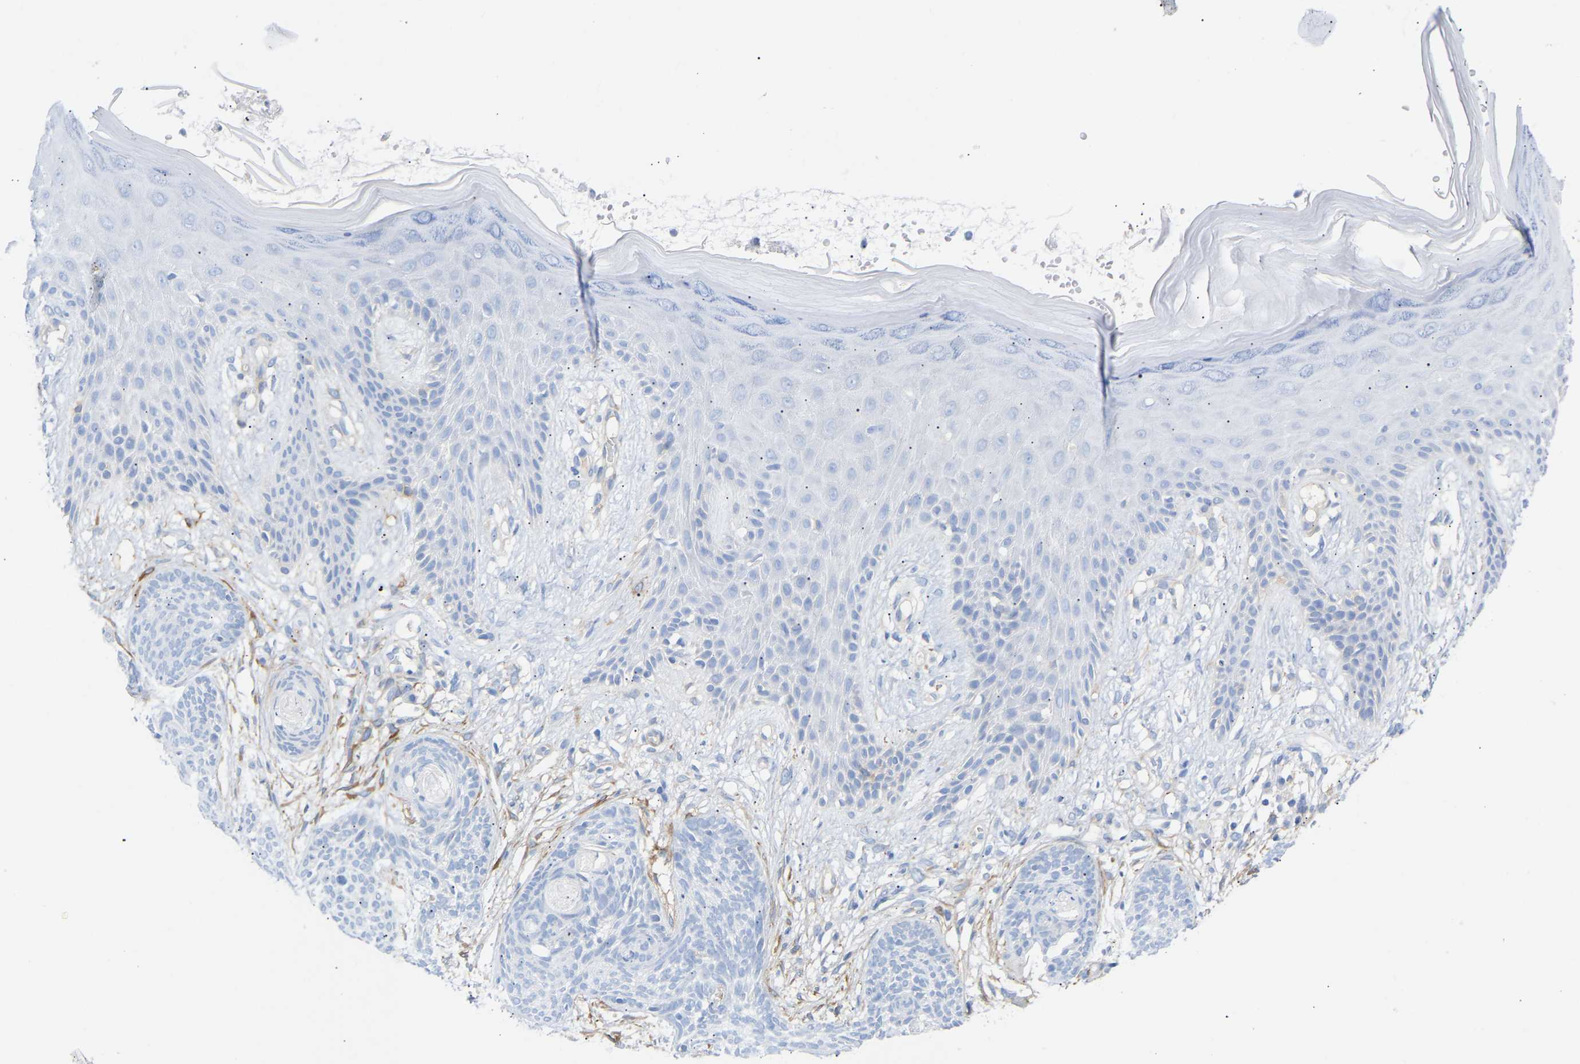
{"staining": {"intensity": "negative", "quantity": "none", "location": "none"}, "tissue": "skin cancer", "cell_type": "Tumor cells", "image_type": "cancer", "snomed": [{"axis": "morphology", "description": "Basal cell carcinoma"}, {"axis": "topography", "description": "Skin"}], "caption": "Tumor cells show no significant staining in skin cancer (basal cell carcinoma).", "gene": "AMPH", "patient": {"sex": "female", "age": 59}}